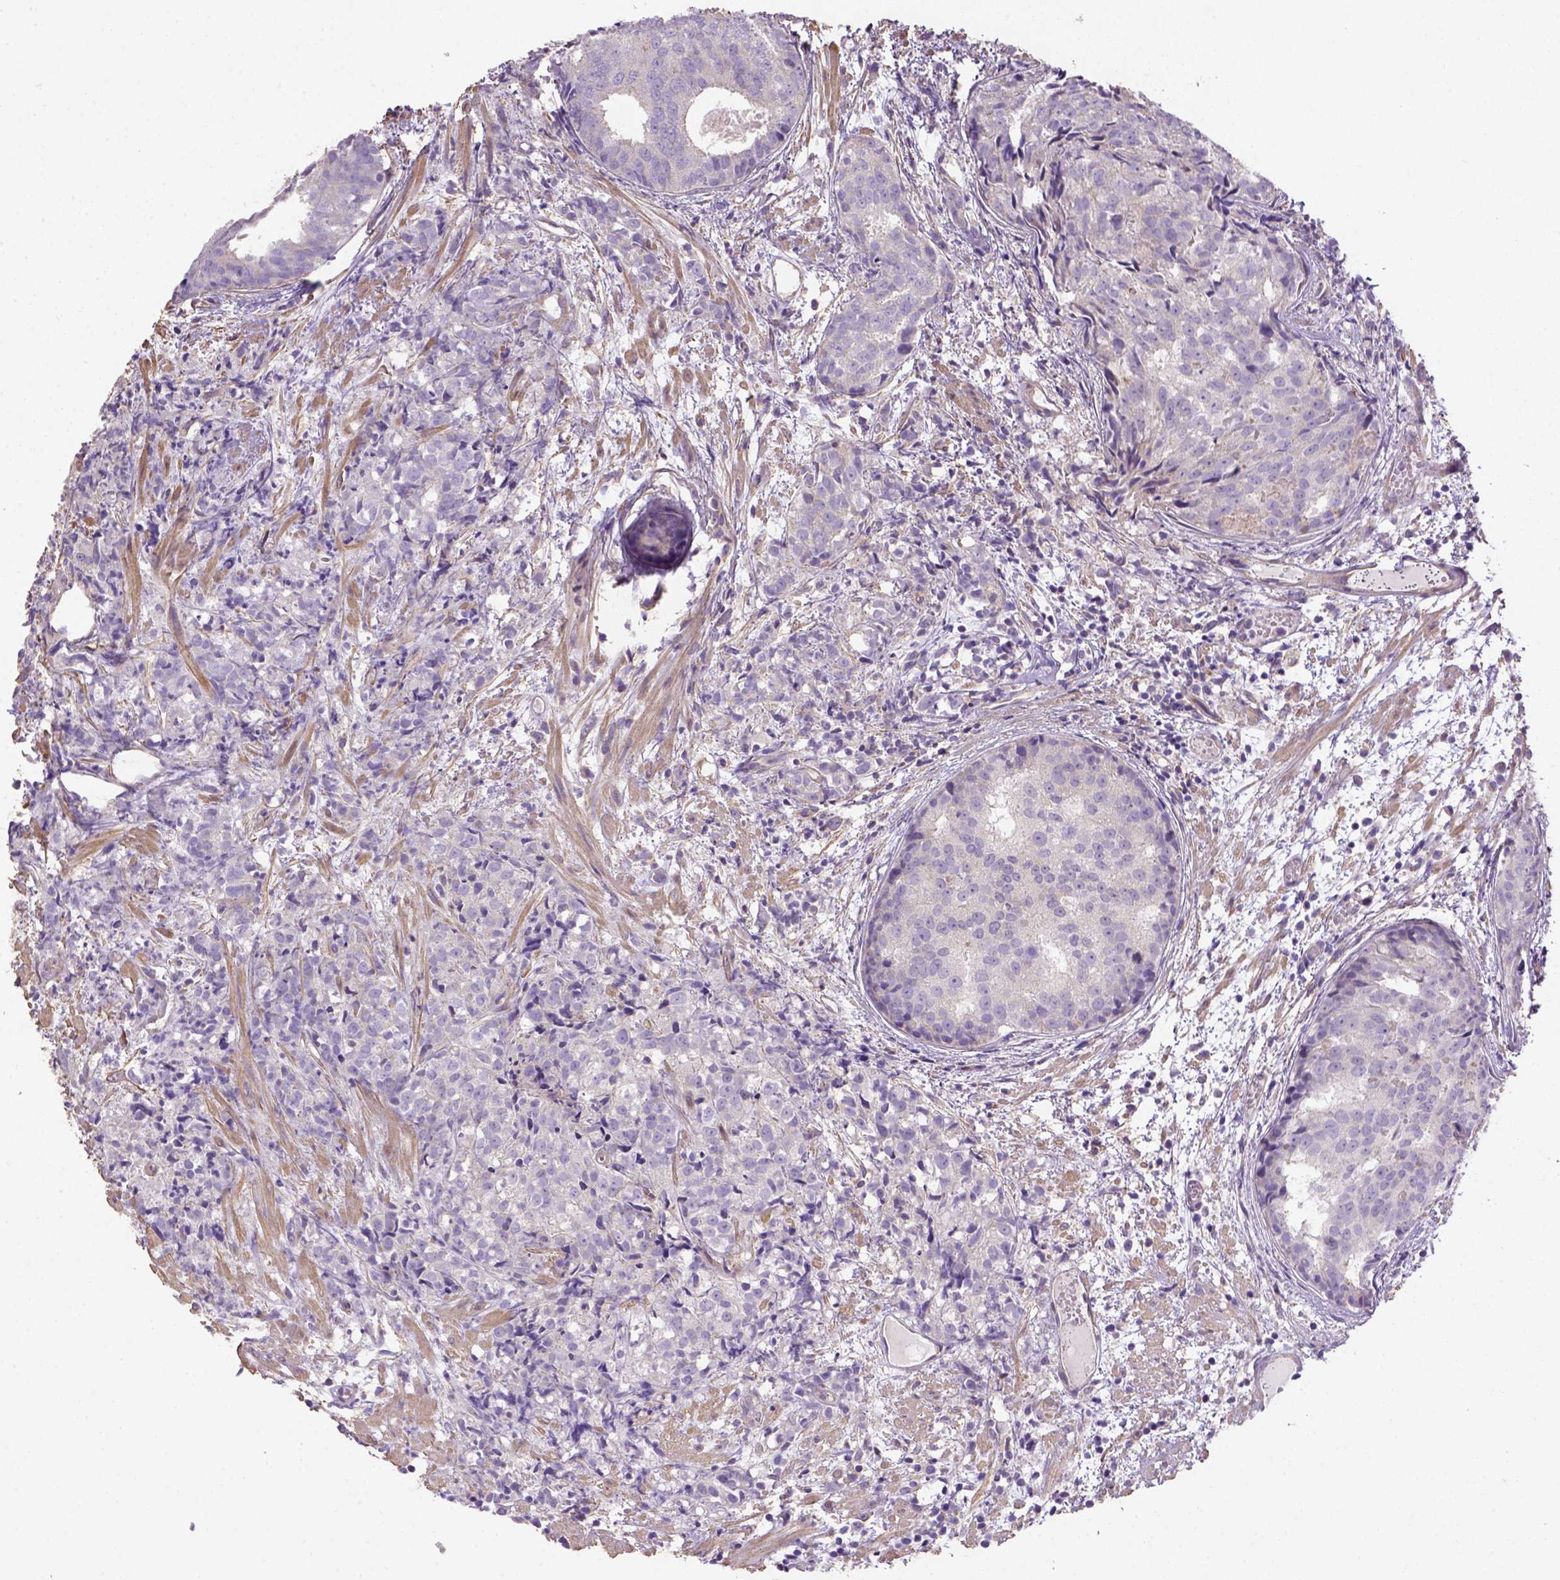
{"staining": {"intensity": "negative", "quantity": "none", "location": "none"}, "tissue": "prostate cancer", "cell_type": "Tumor cells", "image_type": "cancer", "snomed": [{"axis": "morphology", "description": "Adenocarcinoma, High grade"}, {"axis": "topography", "description": "Prostate"}], "caption": "Tumor cells show no significant protein expression in prostate cancer.", "gene": "HTRA1", "patient": {"sex": "male", "age": 58}}